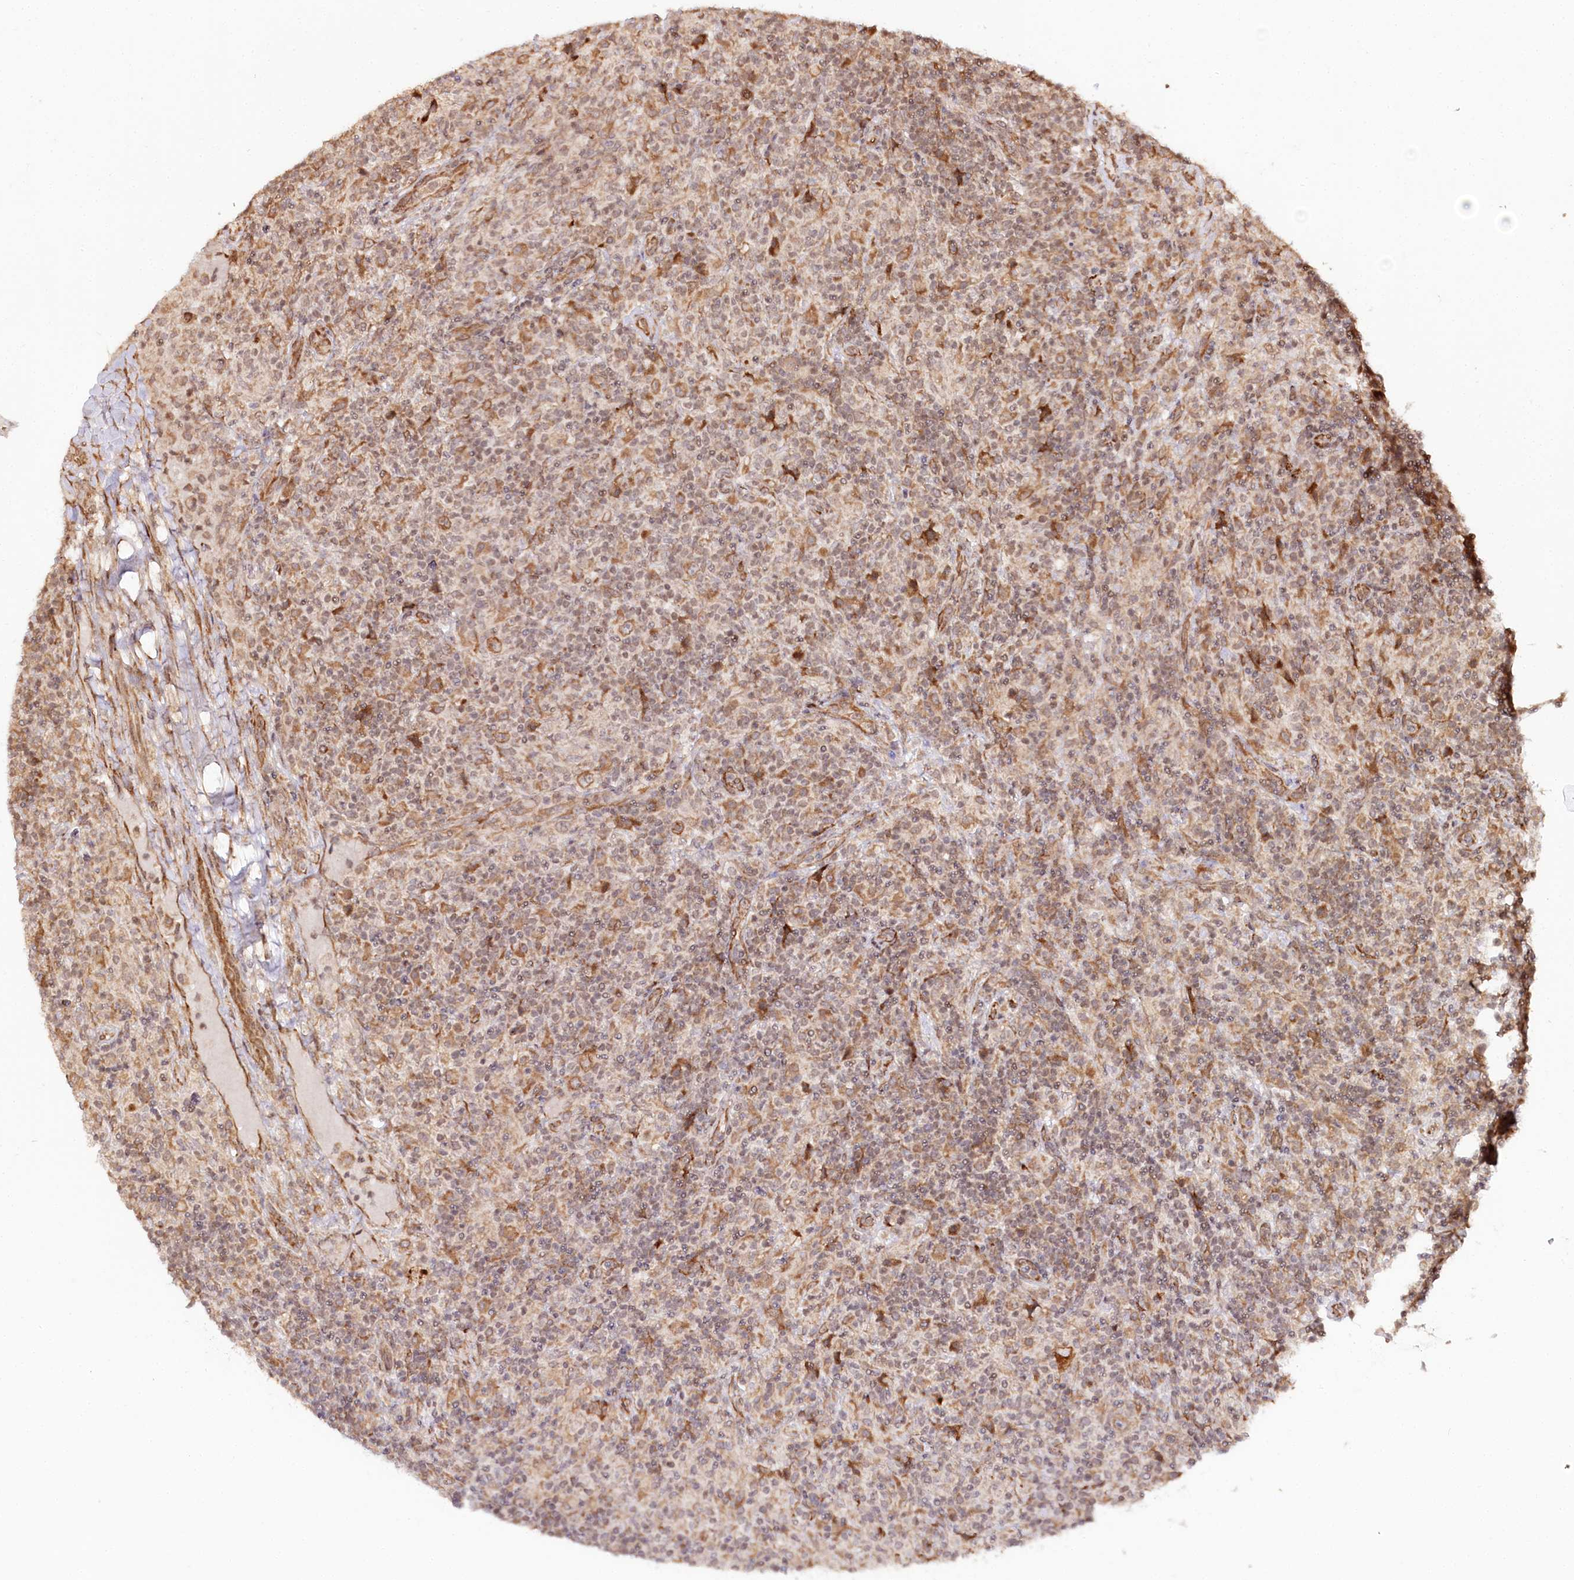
{"staining": {"intensity": "moderate", "quantity": ">75%", "location": "cytoplasmic/membranous"}, "tissue": "lymphoma", "cell_type": "Tumor cells", "image_type": "cancer", "snomed": [{"axis": "morphology", "description": "Hodgkin's disease, NOS"}, {"axis": "topography", "description": "Lymph node"}], "caption": "Protein analysis of lymphoma tissue demonstrates moderate cytoplasmic/membranous expression in about >75% of tumor cells. The protein is stained brown, and the nuclei are stained in blue (DAB IHC with brightfield microscopy, high magnification).", "gene": "ENSG00000144785", "patient": {"sex": "male", "age": 70}}